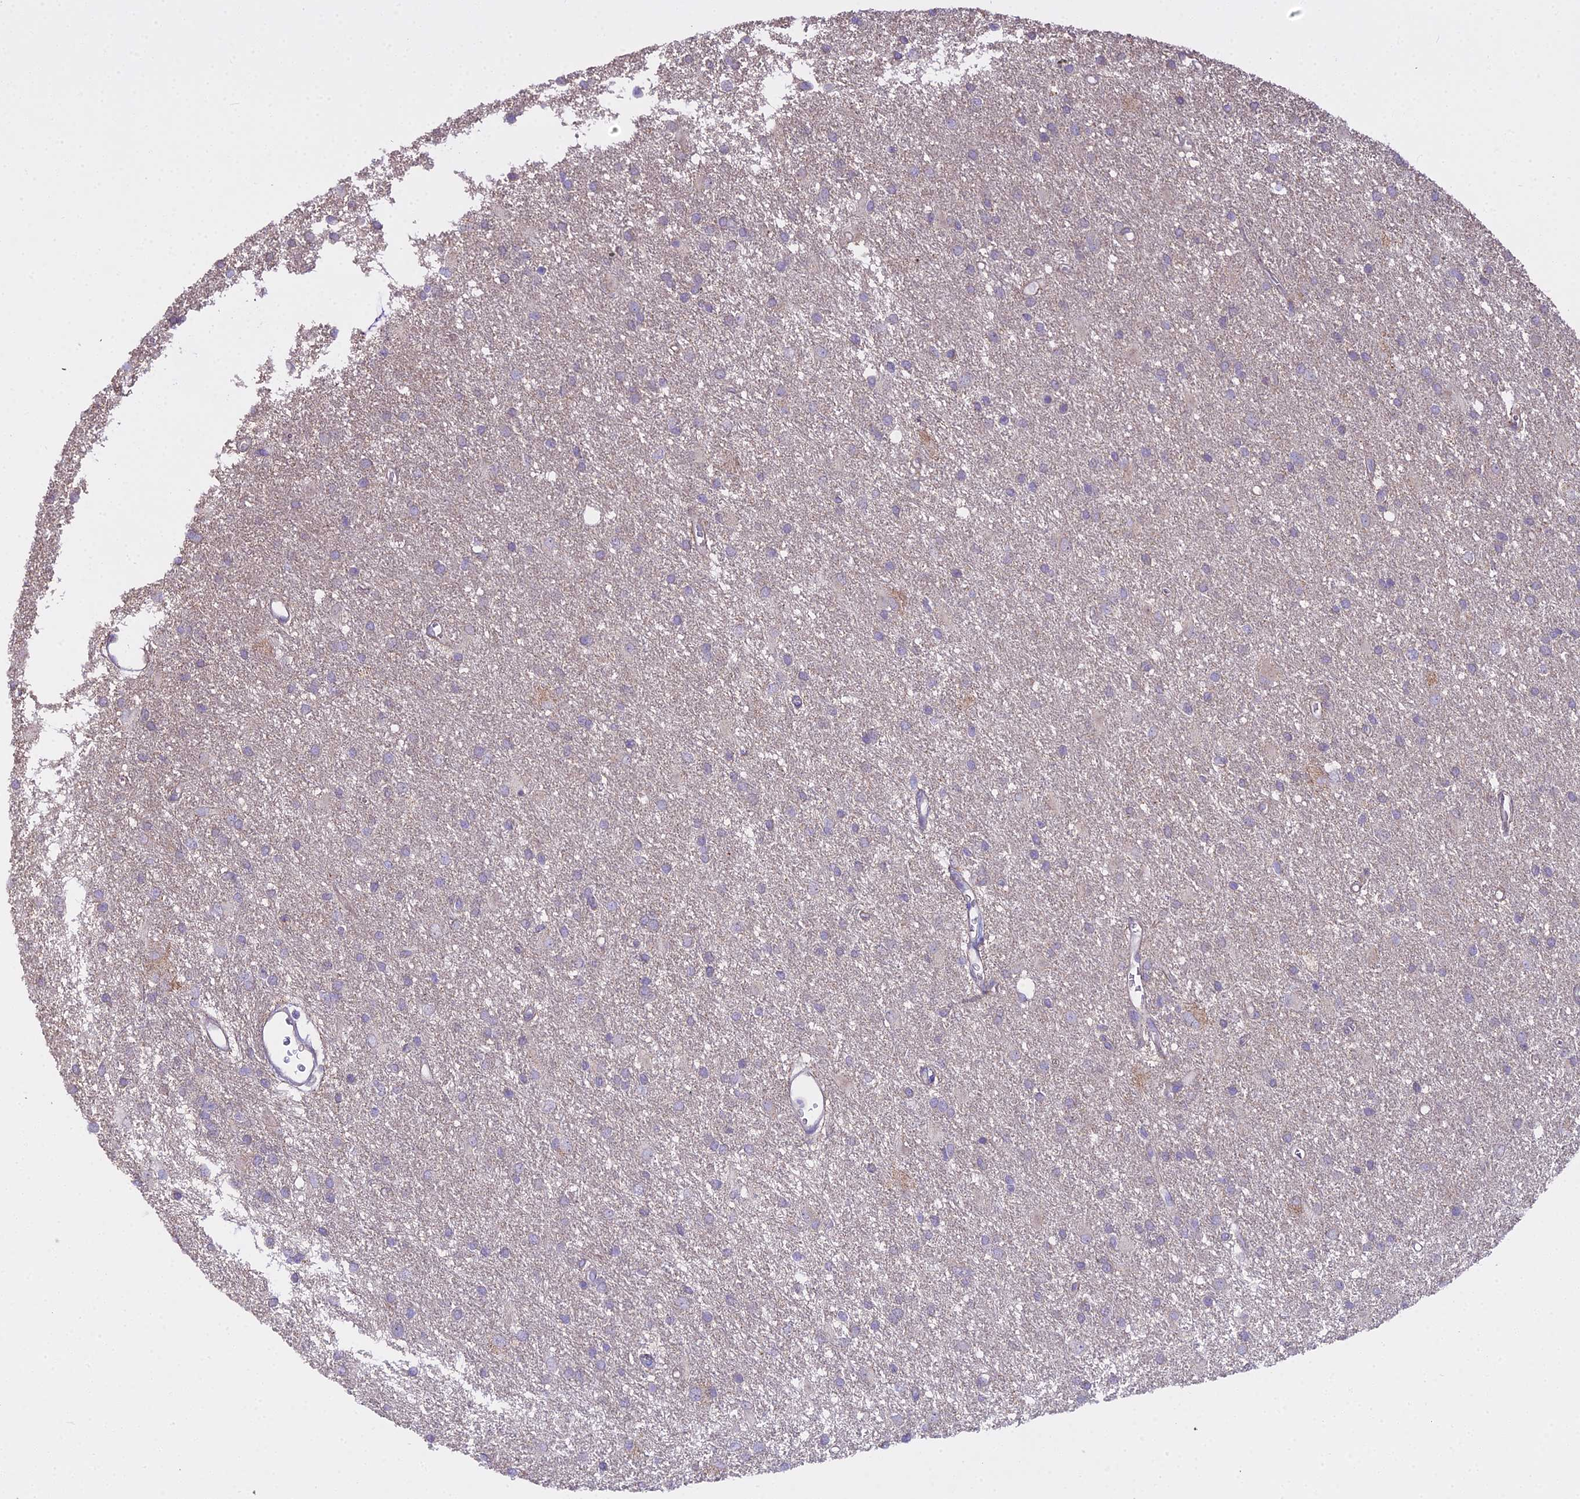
{"staining": {"intensity": "negative", "quantity": "none", "location": "none"}, "tissue": "glioma", "cell_type": "Tumor cells", "image_type": "cancer", "snomed": [{"axis": "morphology", "description": "Glioma, malignant, High grade"}, {"axis": "topography", "description": "Brain"}], "caption": "The immunohistochemistry micrograph has no significant staining in tumor cells of malignant glioma (high-grade) tissue.", "gene": "METTL13", "patient": {"sex": "female", "age": 50}}